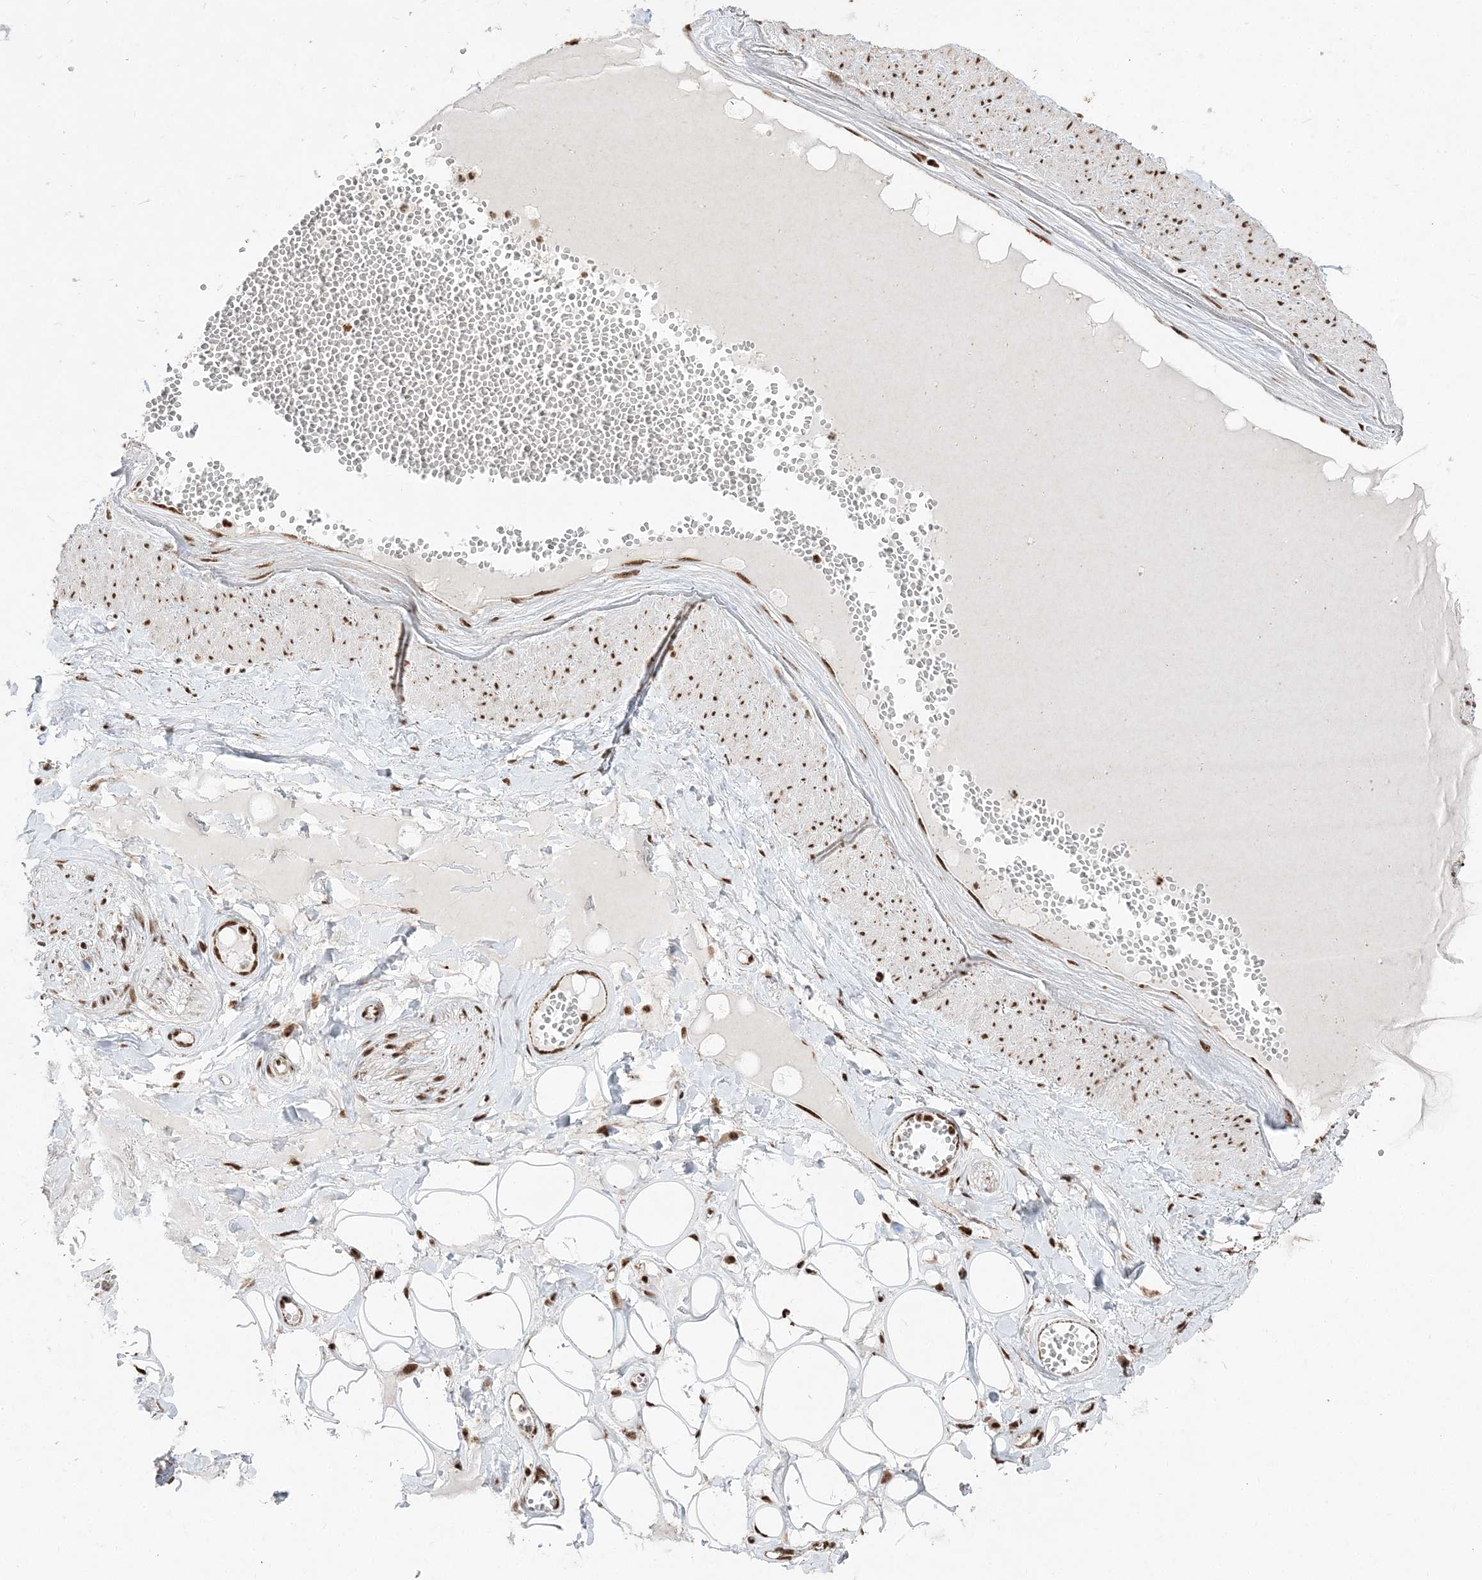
{"staining": {"intensity": "strong", "quantity": ">75%", "location": "nuclear"}, "tissue": "adipose tissue", "cell_type": "Adipocytes", "image_type": "normal", "snomed": [{"axis": "morphology", "description": "Normal tissue, NOS"}, {"axis": "morphology", "description": "Inflammation, NOS"}, {"axis": "topography", "description": "Salivary gland"}, {"axis": "topography", "description": "Peripheral nerve tissue"}], "caption": "The photomicrograph exhibits staining of unremarkable adipose tissue, revealing strong nuclear protein staining (brown color) within adipocytes. (brown staining indicates protein expression, while blue staining denotes nuclei).", "gene": "RBM17", "patient": {"sex": "female", "age": 75}}